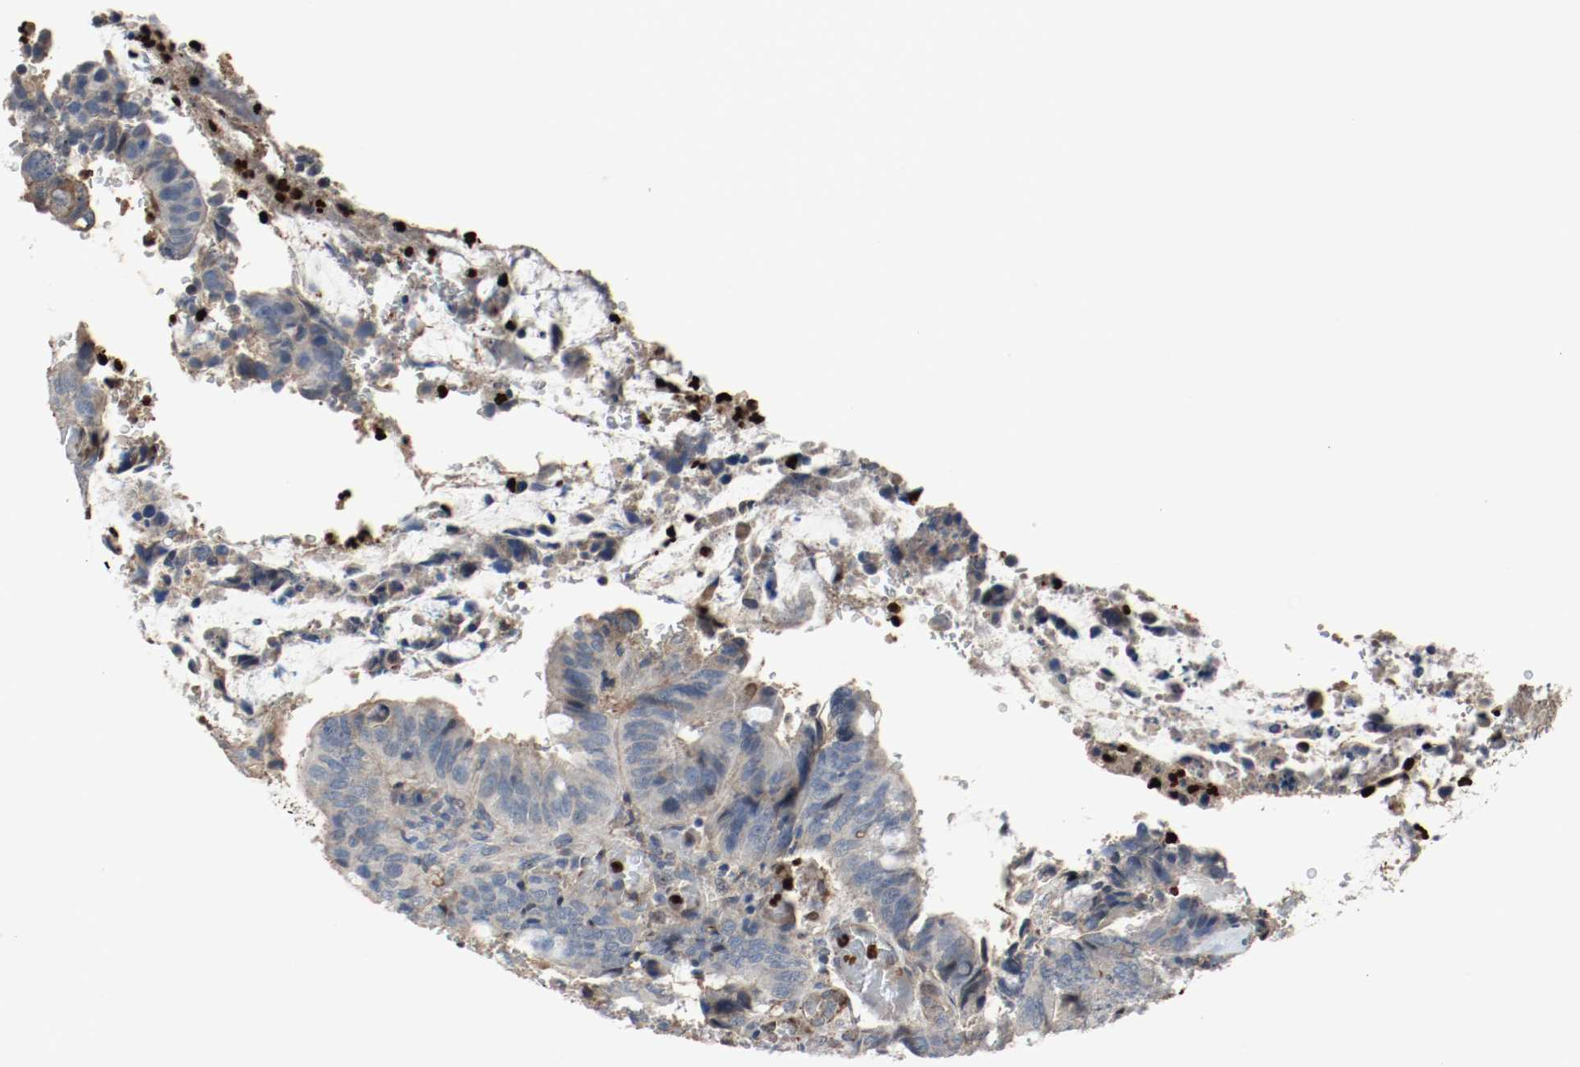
{"staining": {"intensity": "negative", "quantity": "none", "location": "none"}, "tissue": "colorectal cancer", "cell_type": "Tumor cells", "image_type": "cancer", "snomed": [{"axis": "morphology", "description": "Normal tissue, NOS"}, {"axis": "morphology", "description": "Adenocarcinoma, NOS"}, {"axis": "topography", "description": "Rectum"}, {"axis": "topography", "description": "Peripheral nerve tissue"}], "caption": "Colorectal cancer (adenocarcinoma) stained for a protein using immunohistochemistry displays no positivity tumor cells.", "gene": "BLK", "patient": {"sex": "male", "age": 92}}